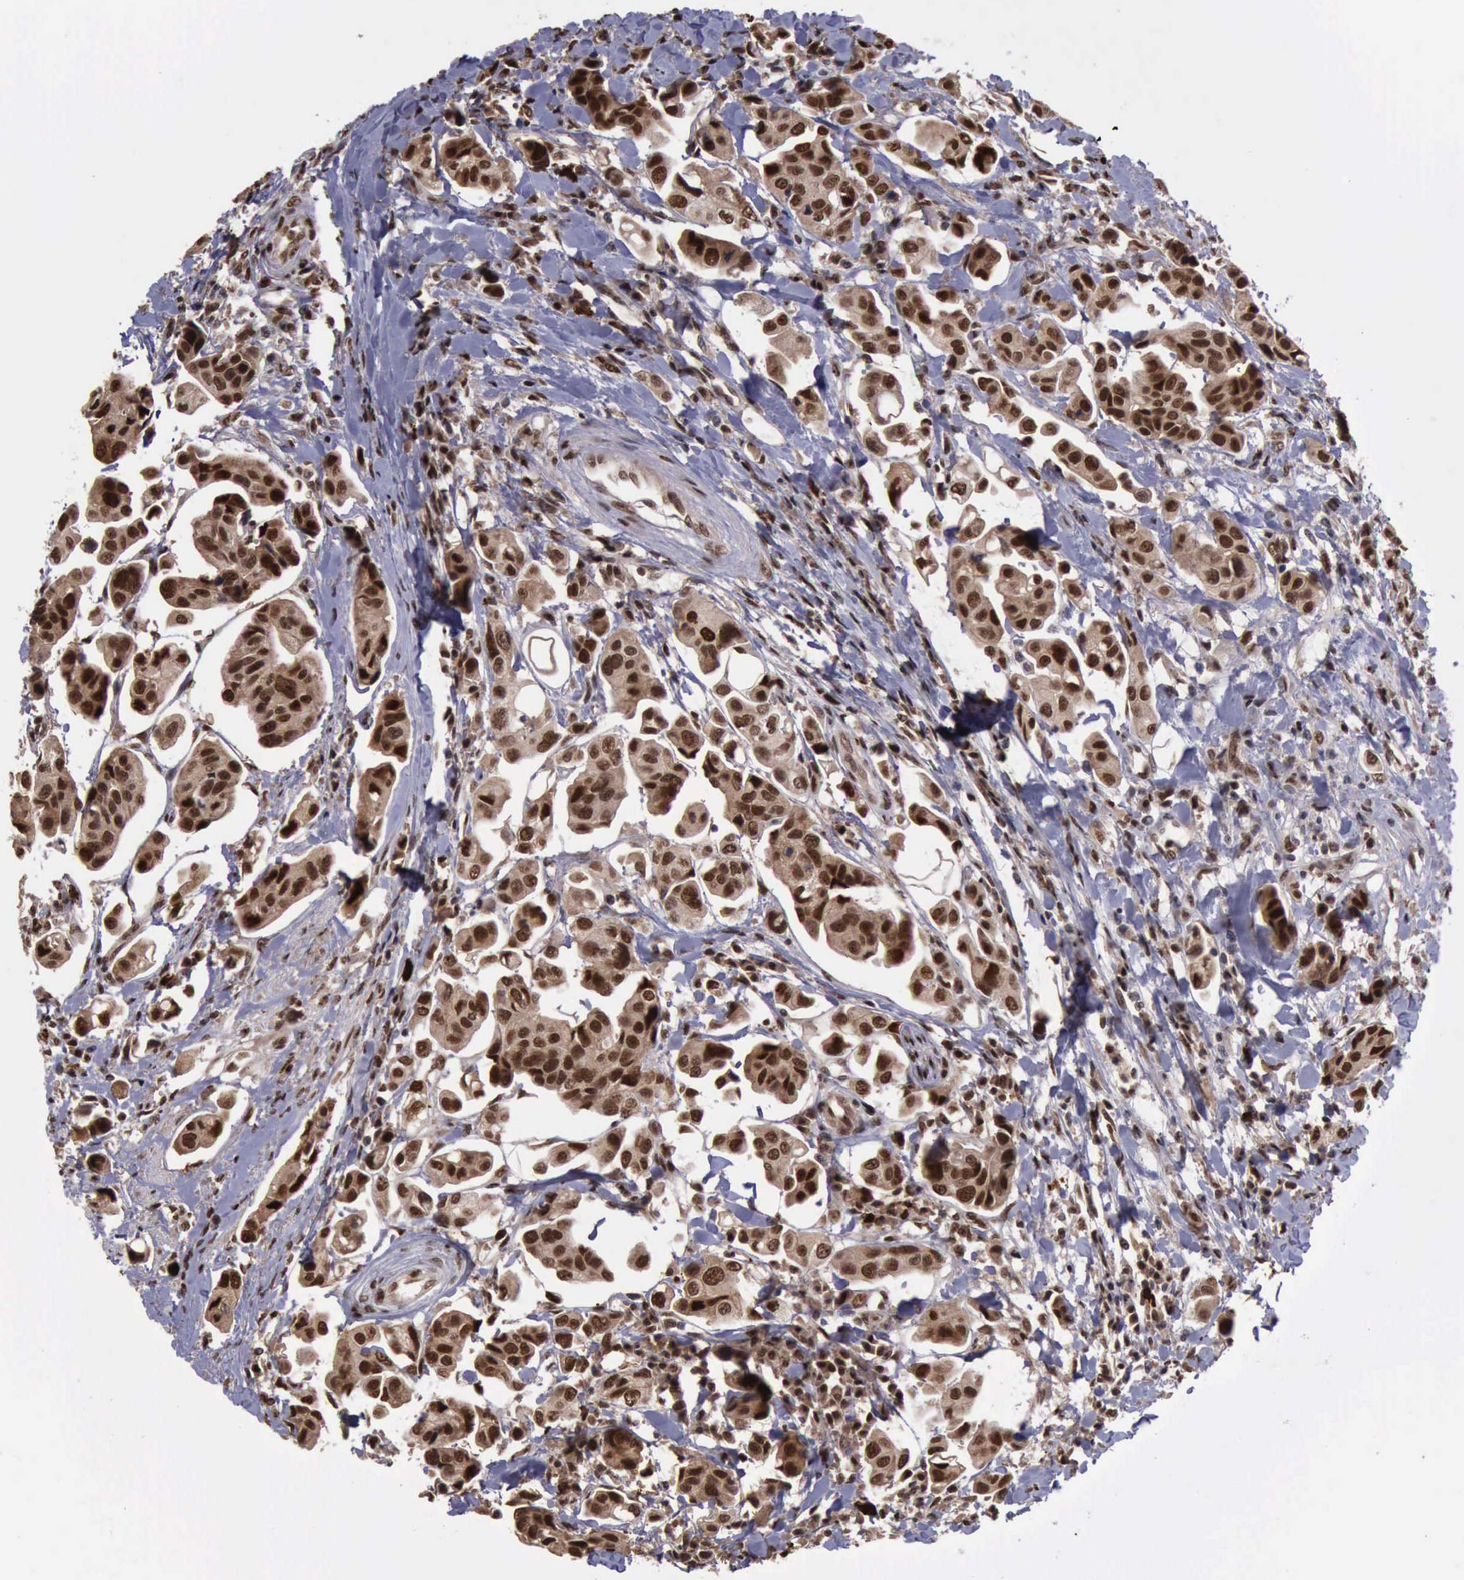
{"staining": {"intensity": "strong", "quantity": ">75%", "location": "cytoplasmic/membranous,nuclear"}, "tissue": "urothelial cancer", "cell_type": "Tumor cells", "image_type": "cancer", "snomed": [{"axis": "morphology", "description": "Adenocarcinoma, NOS"}, {"axis": "topography", "description": "Urinary bladder"}], "caption": "Immunohistochemical staining of adenocarcinoma exhibits high levels of strong cytoplasmic/membranous and nuclear positivity in about >75% of tumor cells.", "gene": "TRMT2A", "patient": {"sex": "male", "age": 61}}